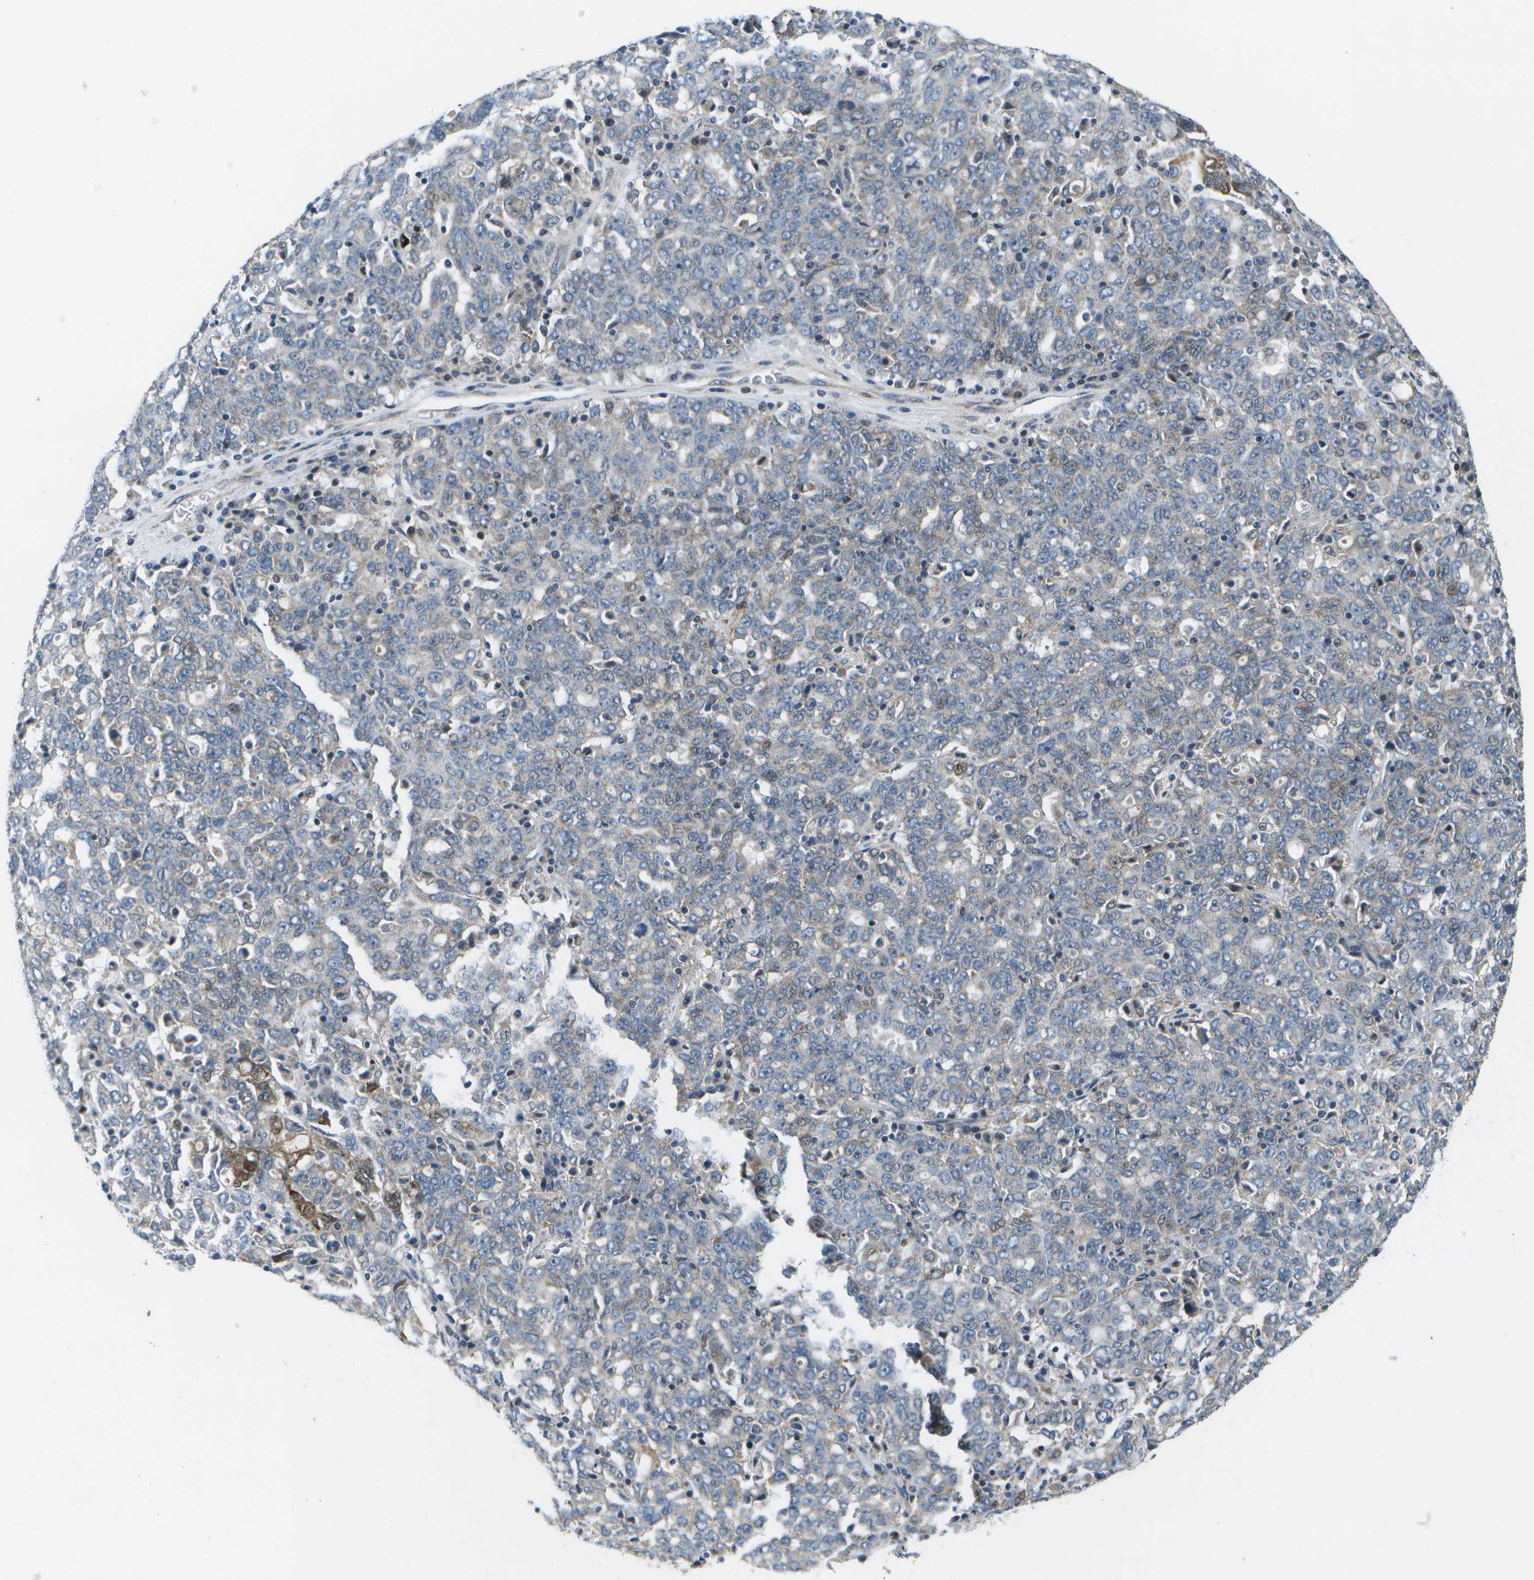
{"staining": {"intensity": "moderate", "quantity": "<25%", "location": "cytoplasmic/membranous"}, "tissue": "ovarian cancer", "cell_type": "Tumor cells", "image_type": "cancer", "snomed": [{"axis": "morphology", "description": "Carcinoma, endometroid"}, {"axis": "topography", "description": "Ovary"}], "caption": "There is low levels of moderate cytoplasmic/membranous expression in tumor cells of endometroid carcinoma (ovarian), as demonstrated by immunohistochemical staining (brown color).", "gene": "GALNT15", "patient": {"sex": "female", "age": 62}}